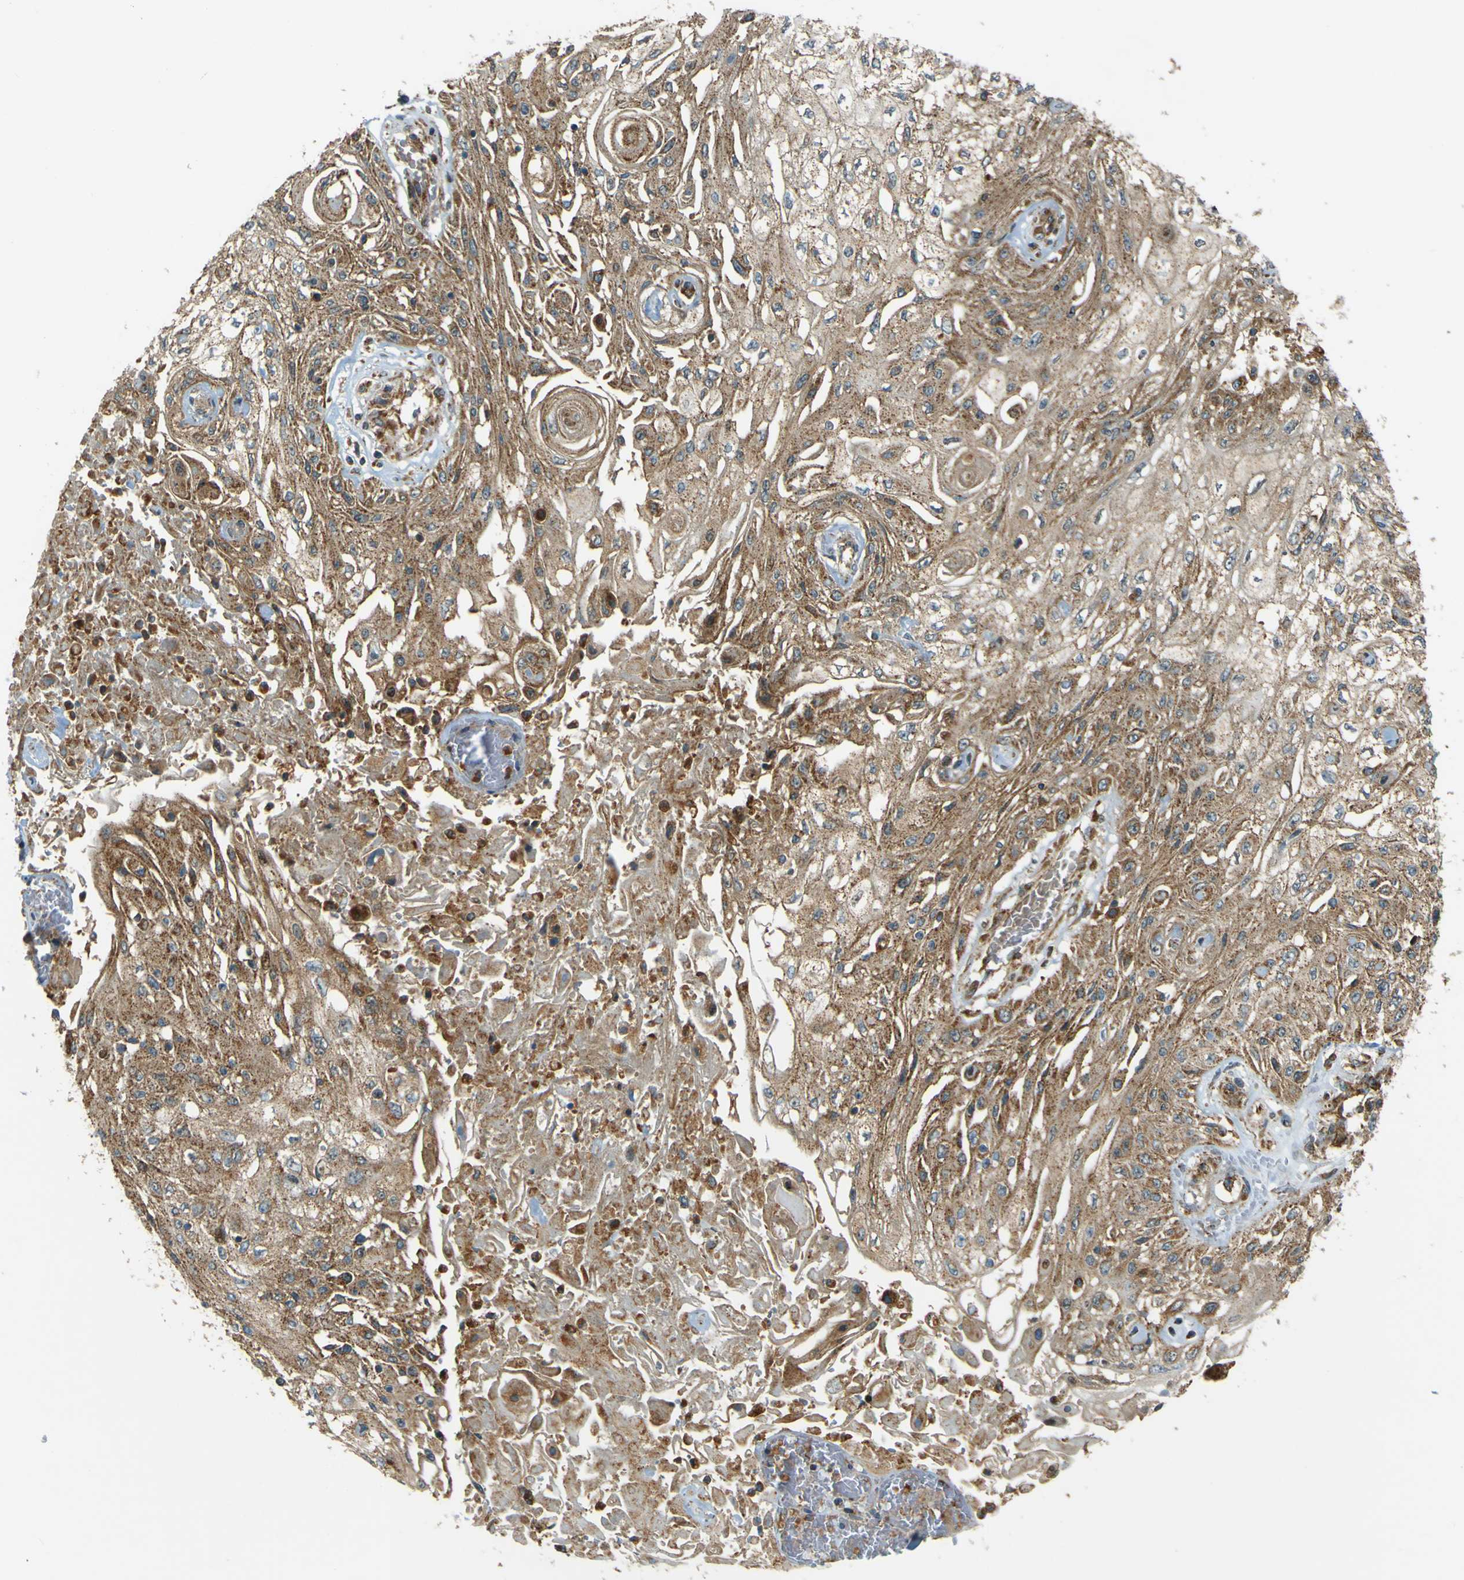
{"staining": {"intensity": "strong", "quantity": ">75%", "location": "cytoplasmic/membranous"}, "tissue": "skin cancer", "cell_type": "Tumor cells", "image_type": "cancer", "snomed": [{"axis": "morphology", "description": "Squamous cell carcinoma, NOS"}, {"axis": "topography", "description": "Skin"}], "caption": "This is a histology image of immunohistochemistry staining of skin cancer (squamous cell carcinoma), which shows strong expression in the cytoplasmic/membranous of tumor cells.", "gene": "DNAJC5", "patient": {"sex": "male", "age": 75}}